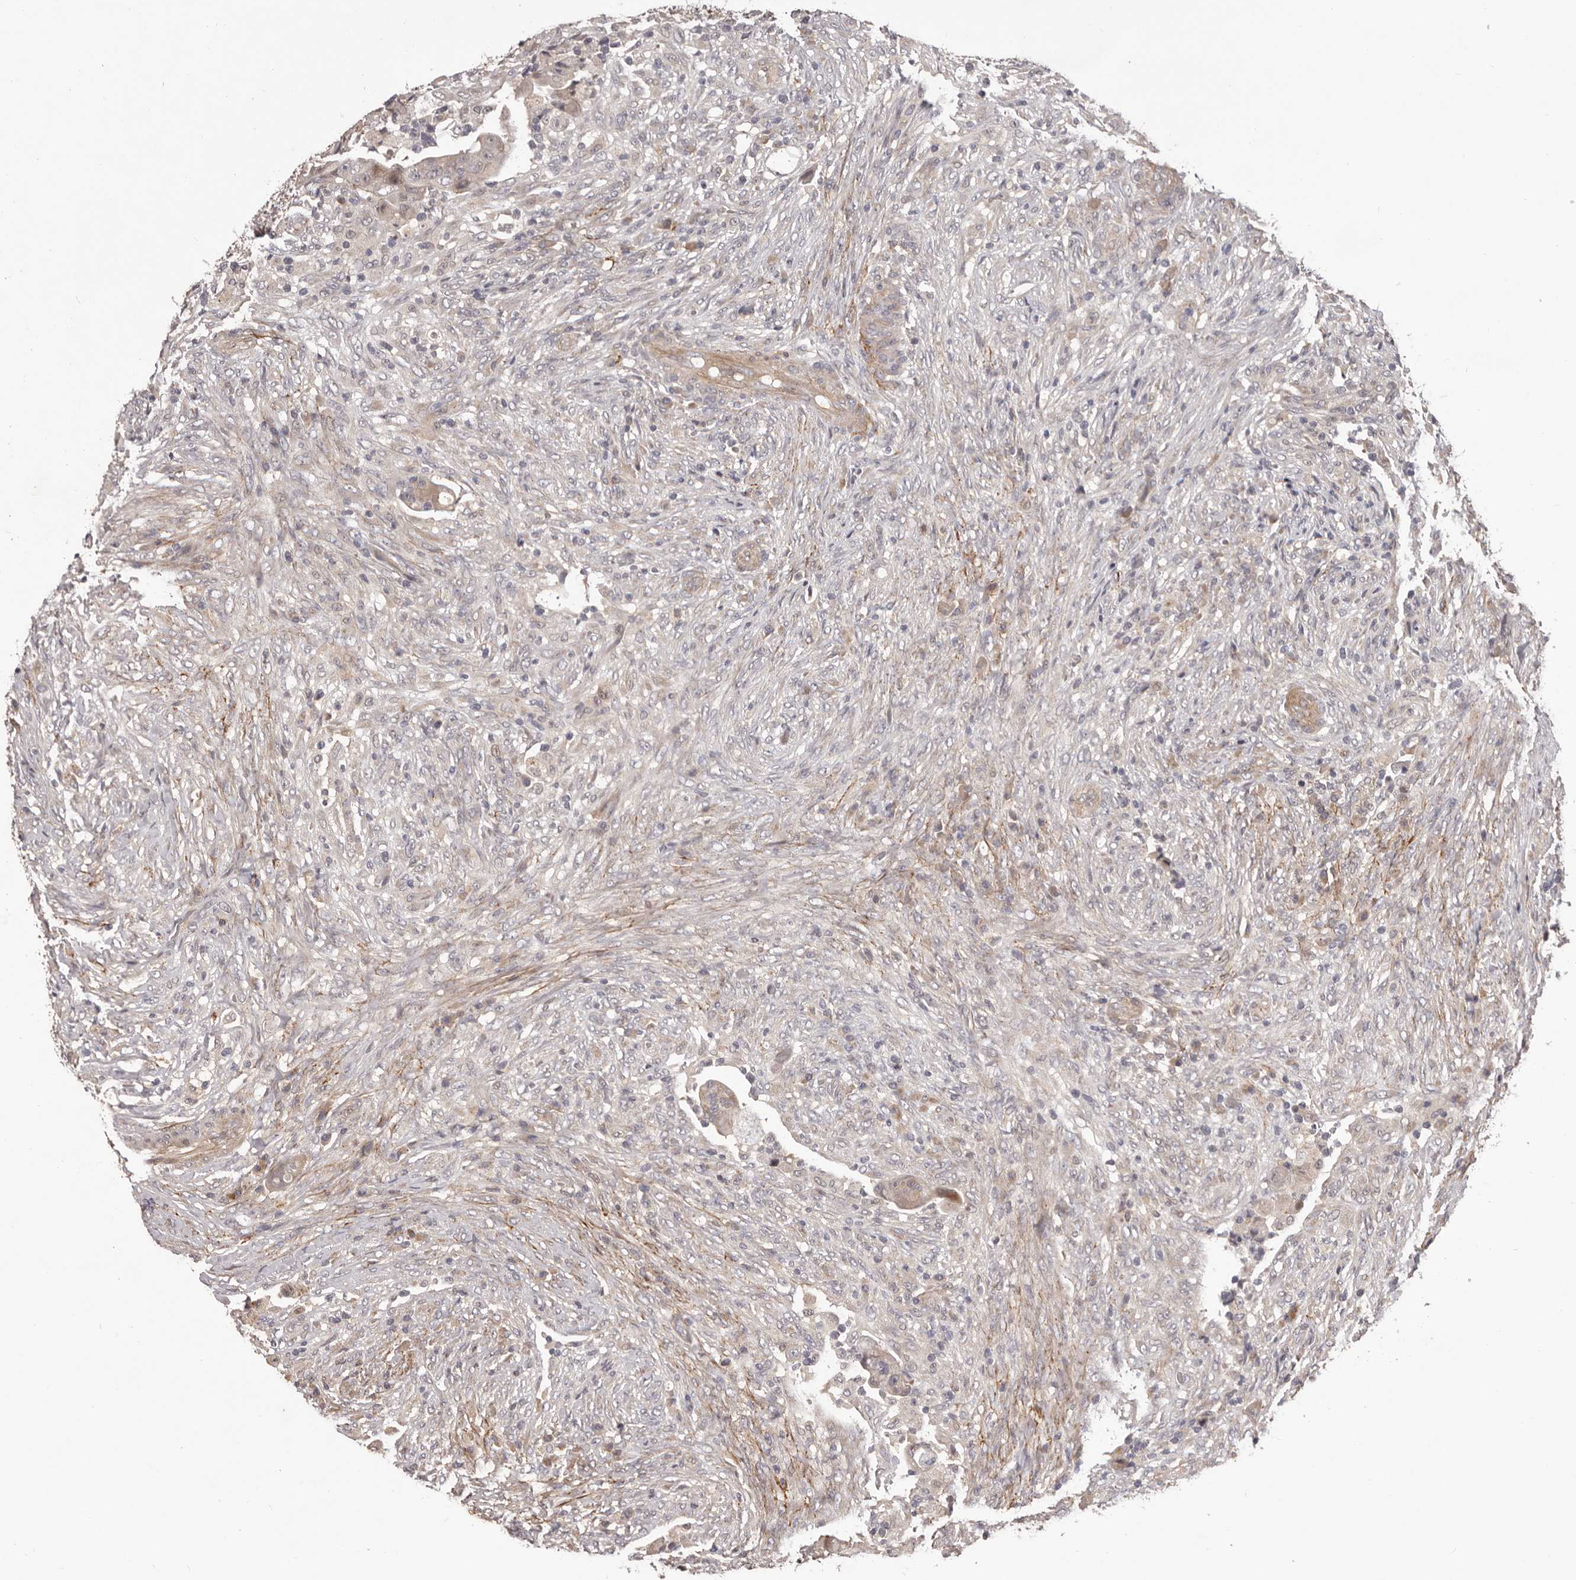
{"staining": {"intensity": "negative", "quantity": "none", "location": "none"}, "tissue": "colorectal cancer", "cell_type": "Tumor cells", "image_type": "cancer", "snomed": [{"axis": "morphology", "description": "Adenocarcinoma, NOS"}, {"axis": "topography", "description": "Rectum"}], "caption": "A high-resolution photomicrograph shows immunohistochemistry (IHC) staining of adenocarcinoma (colorectal), which demonstrates no significant expression in tumor cells. (Stains: DAB immunohistochemistry with hematoxylin counter stain, Microscopy: brightfield microscopy at high magnification).", "gene": "HBS1L", "patient": {"sex": "female", "age": 71}}